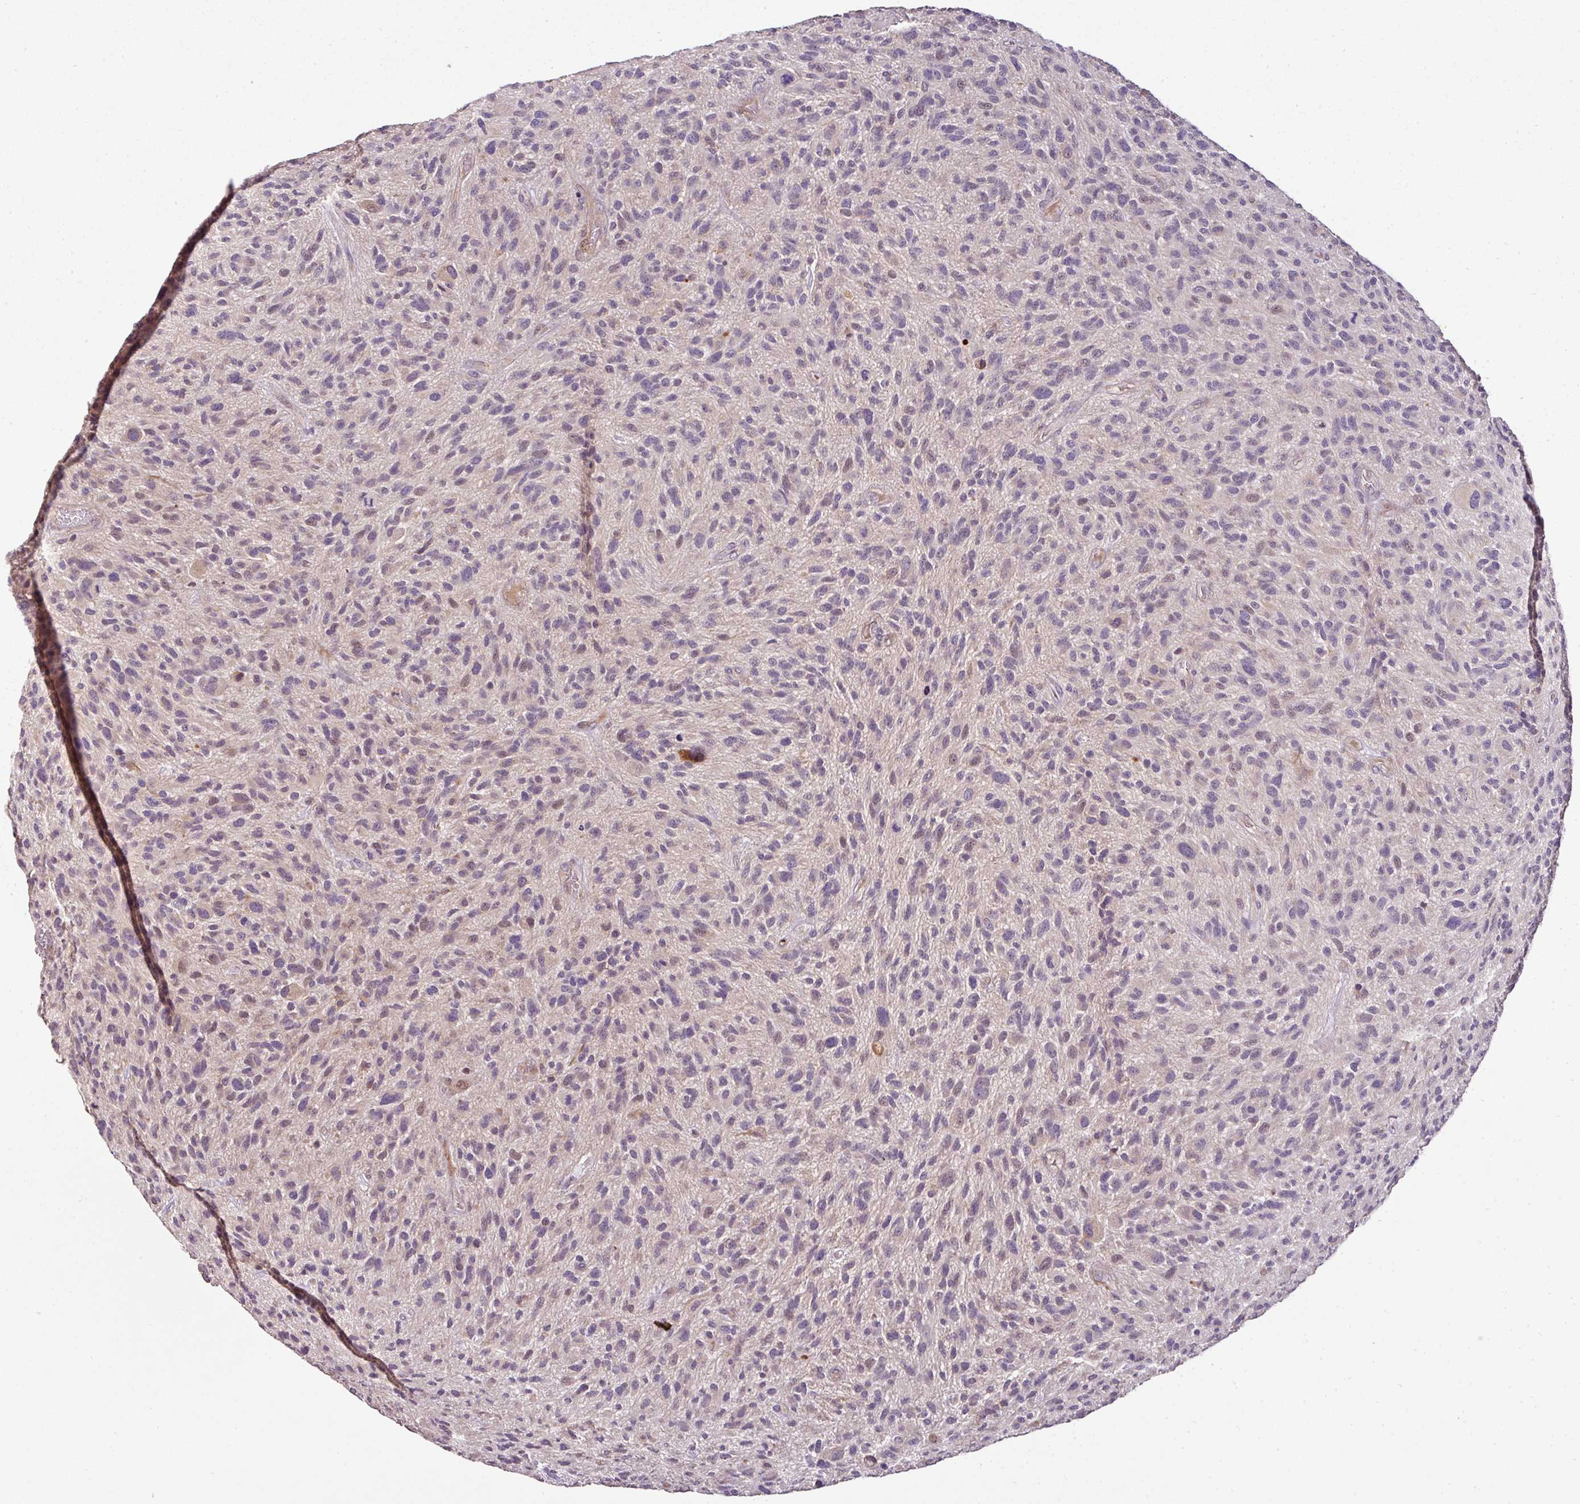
{"staining": {"intensity": "weak", "quantity": "25%-75%", "location": "cytoplasmic/membranous"}, "tissue": "glioma", "cell_type": "Tumor cells", "image_type": "cancer", "snomed": [{"axis": "morphology", "description": "Glioma, malignant, High grade"}, {"axis": "topography", "description": "Brain"}], "caption": "Malignant glioma (high-grade) stained with DAB immunohistochemistry (IHC) displays low levels of weak cytoplasmic/membranous staining in approximately 25%-75% of tumor cells. The staining is performed using DAB brown chromogen to label protein expression. The nuclei are counter-stained blue using hematoxylin.", "gene": "SPCS3", "patient": {"sex": "male", "age": 47}}